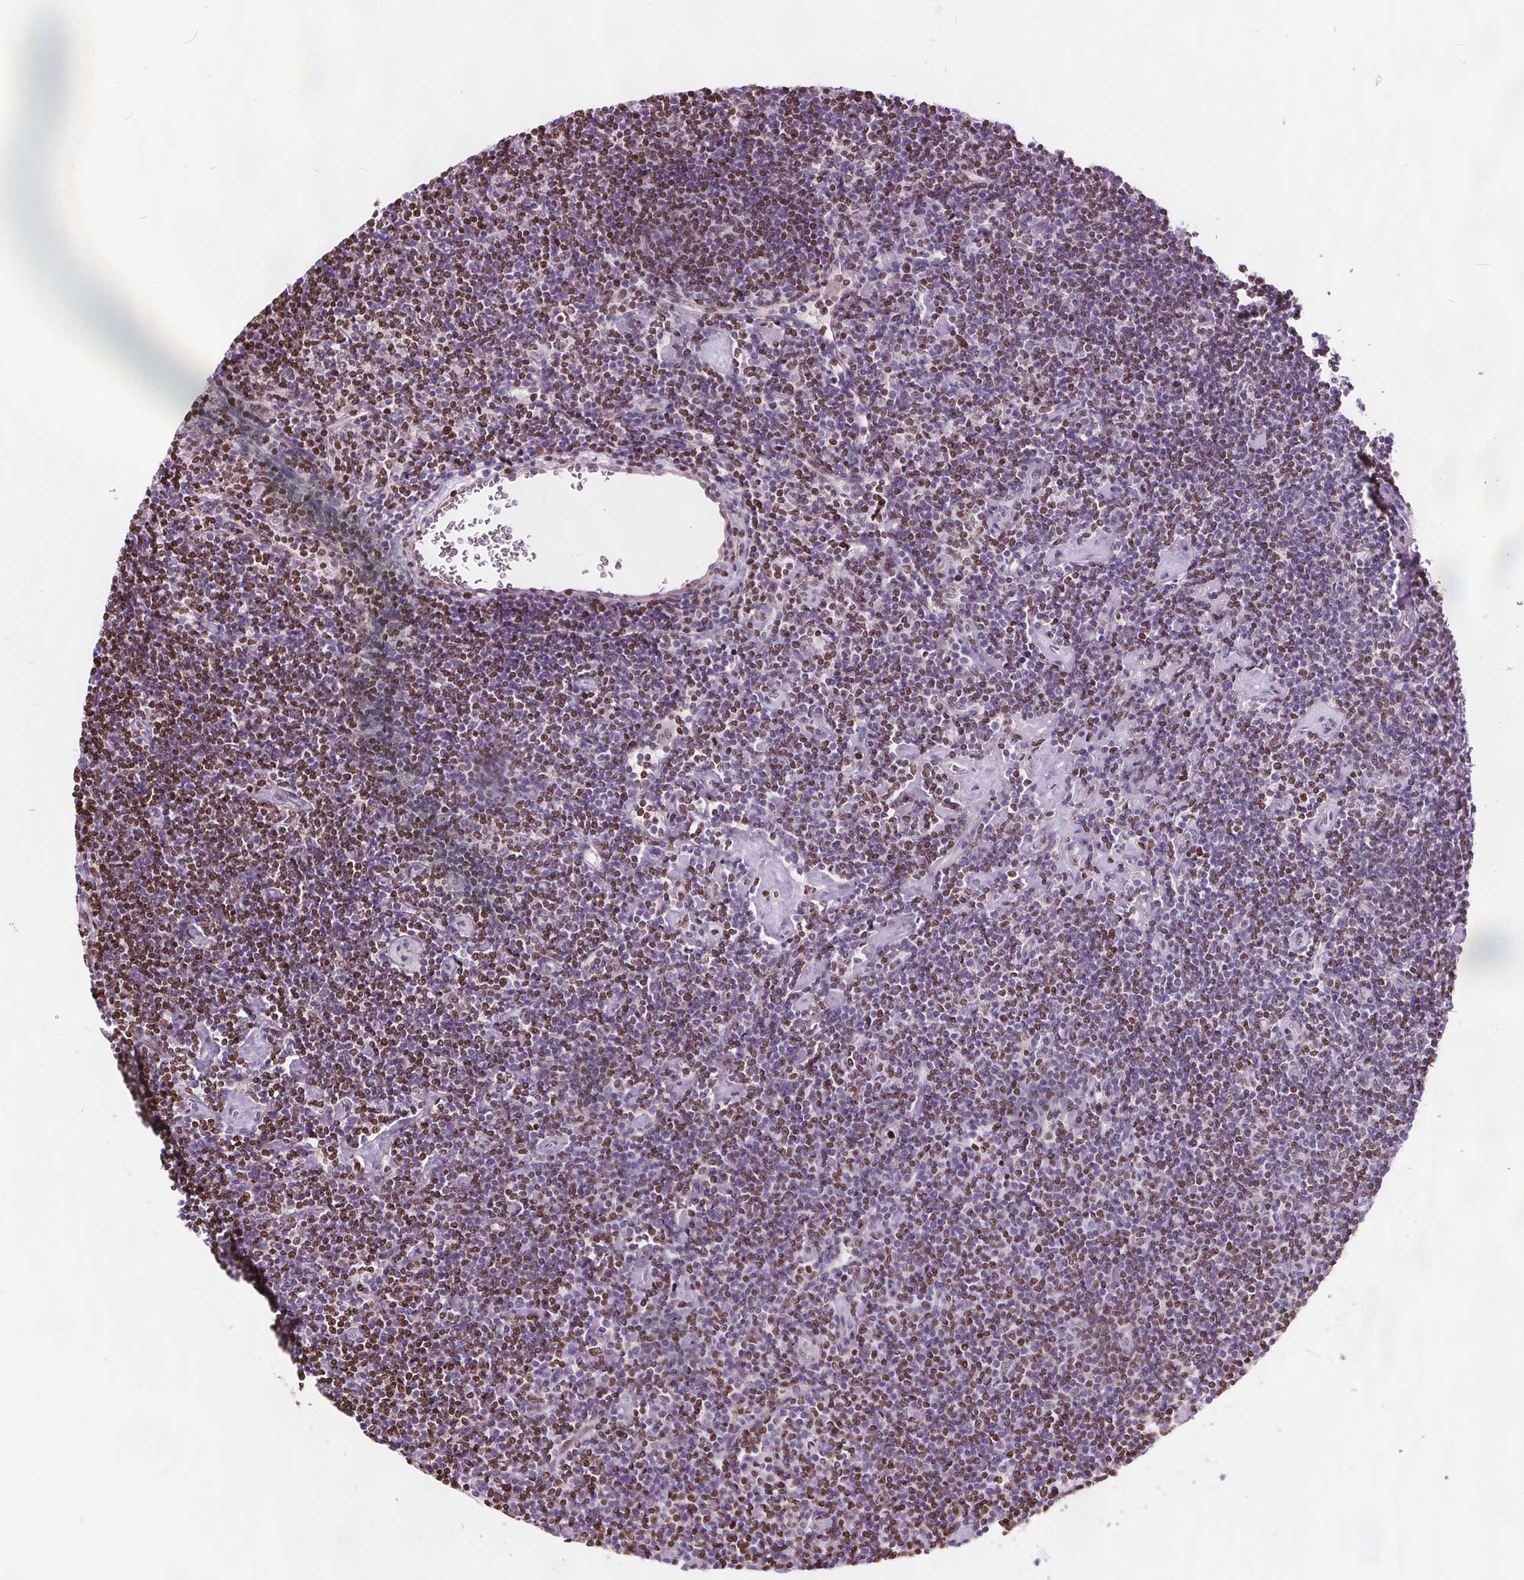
{"staining": {"intensity": "negative", "quantity": "none", "location": "none"}, "tissue": "lymphoma", "cell_type": "Tumor cells", "image_type": "cancer", "snomed": [{"axis": "morphology", "description": "Hodgkin's disease, NOS"}, {"axis": "topography", "description": "Lymph node"}], "caption": "A histopathology image of Hodgkin's disease stained for a protein reveals no brown staining in tumor cells.", "gene": "ISLR2", "patient": {"sex": "male", "age": 40}}